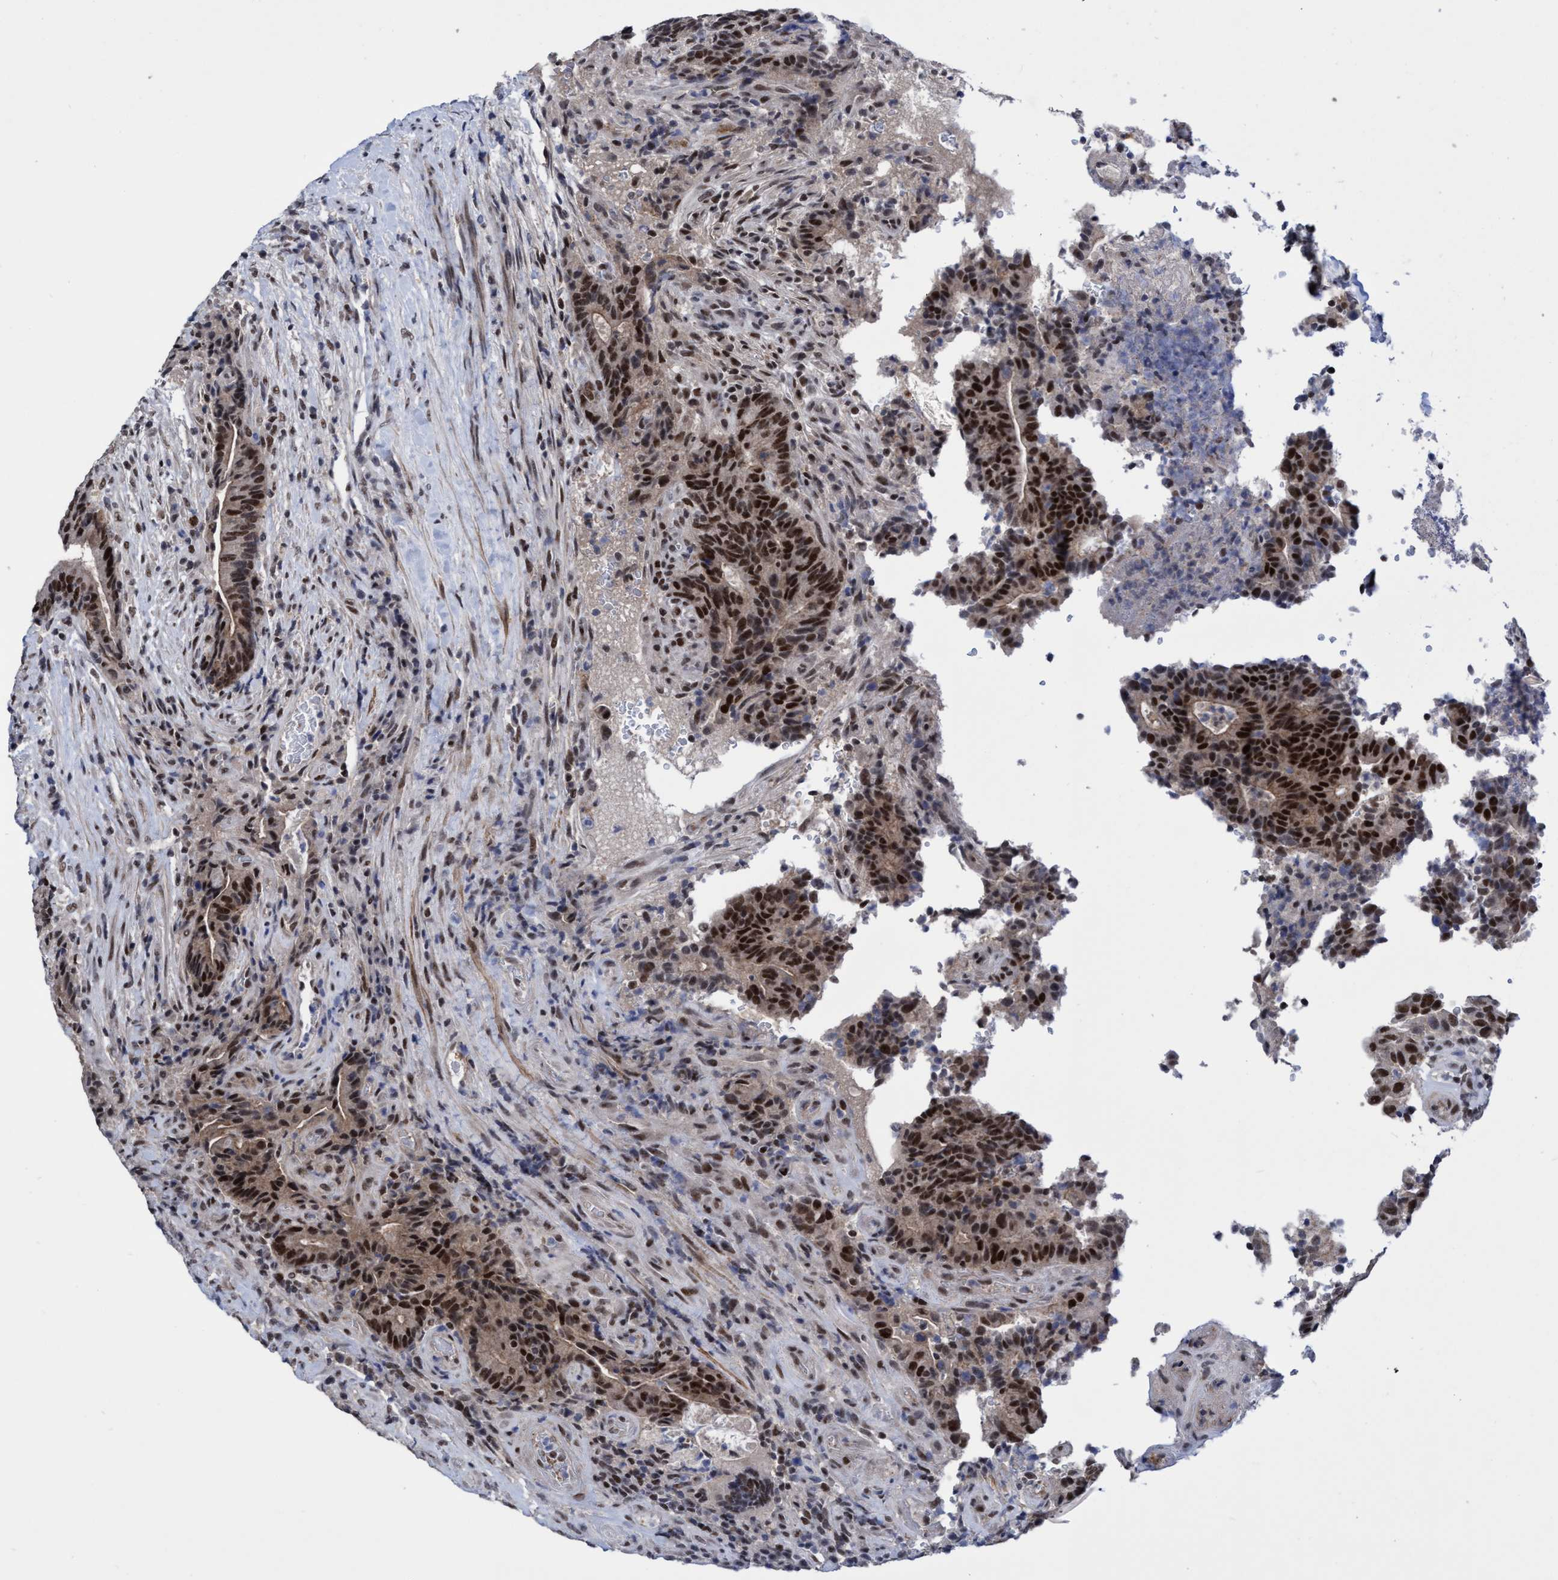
{"staining": {"intensity": "strong", "quantity": ">75%", "location": "nuclear"}, "tissue": "colorectal cancer", "cell_type": "Tumor cells", "image_type": "cancer", "snomed": [{"axis": "morphology", "description": "Normal tissue, NOS"}, {"axis": "morphology", "description": "Adenocarcinoma, NOS"}, {"axis": "topography", "description": "Colon"}], "caption": "Immunohistochemistry photomicrograph of human colorectal adenocarcinoma stained for a protein (brown), which exhibits high levels of strong nuclear expression in approximately >75% of tumor cells.", "gene": "C9orf78", "patient": {"sex": "female", "age": 75}}